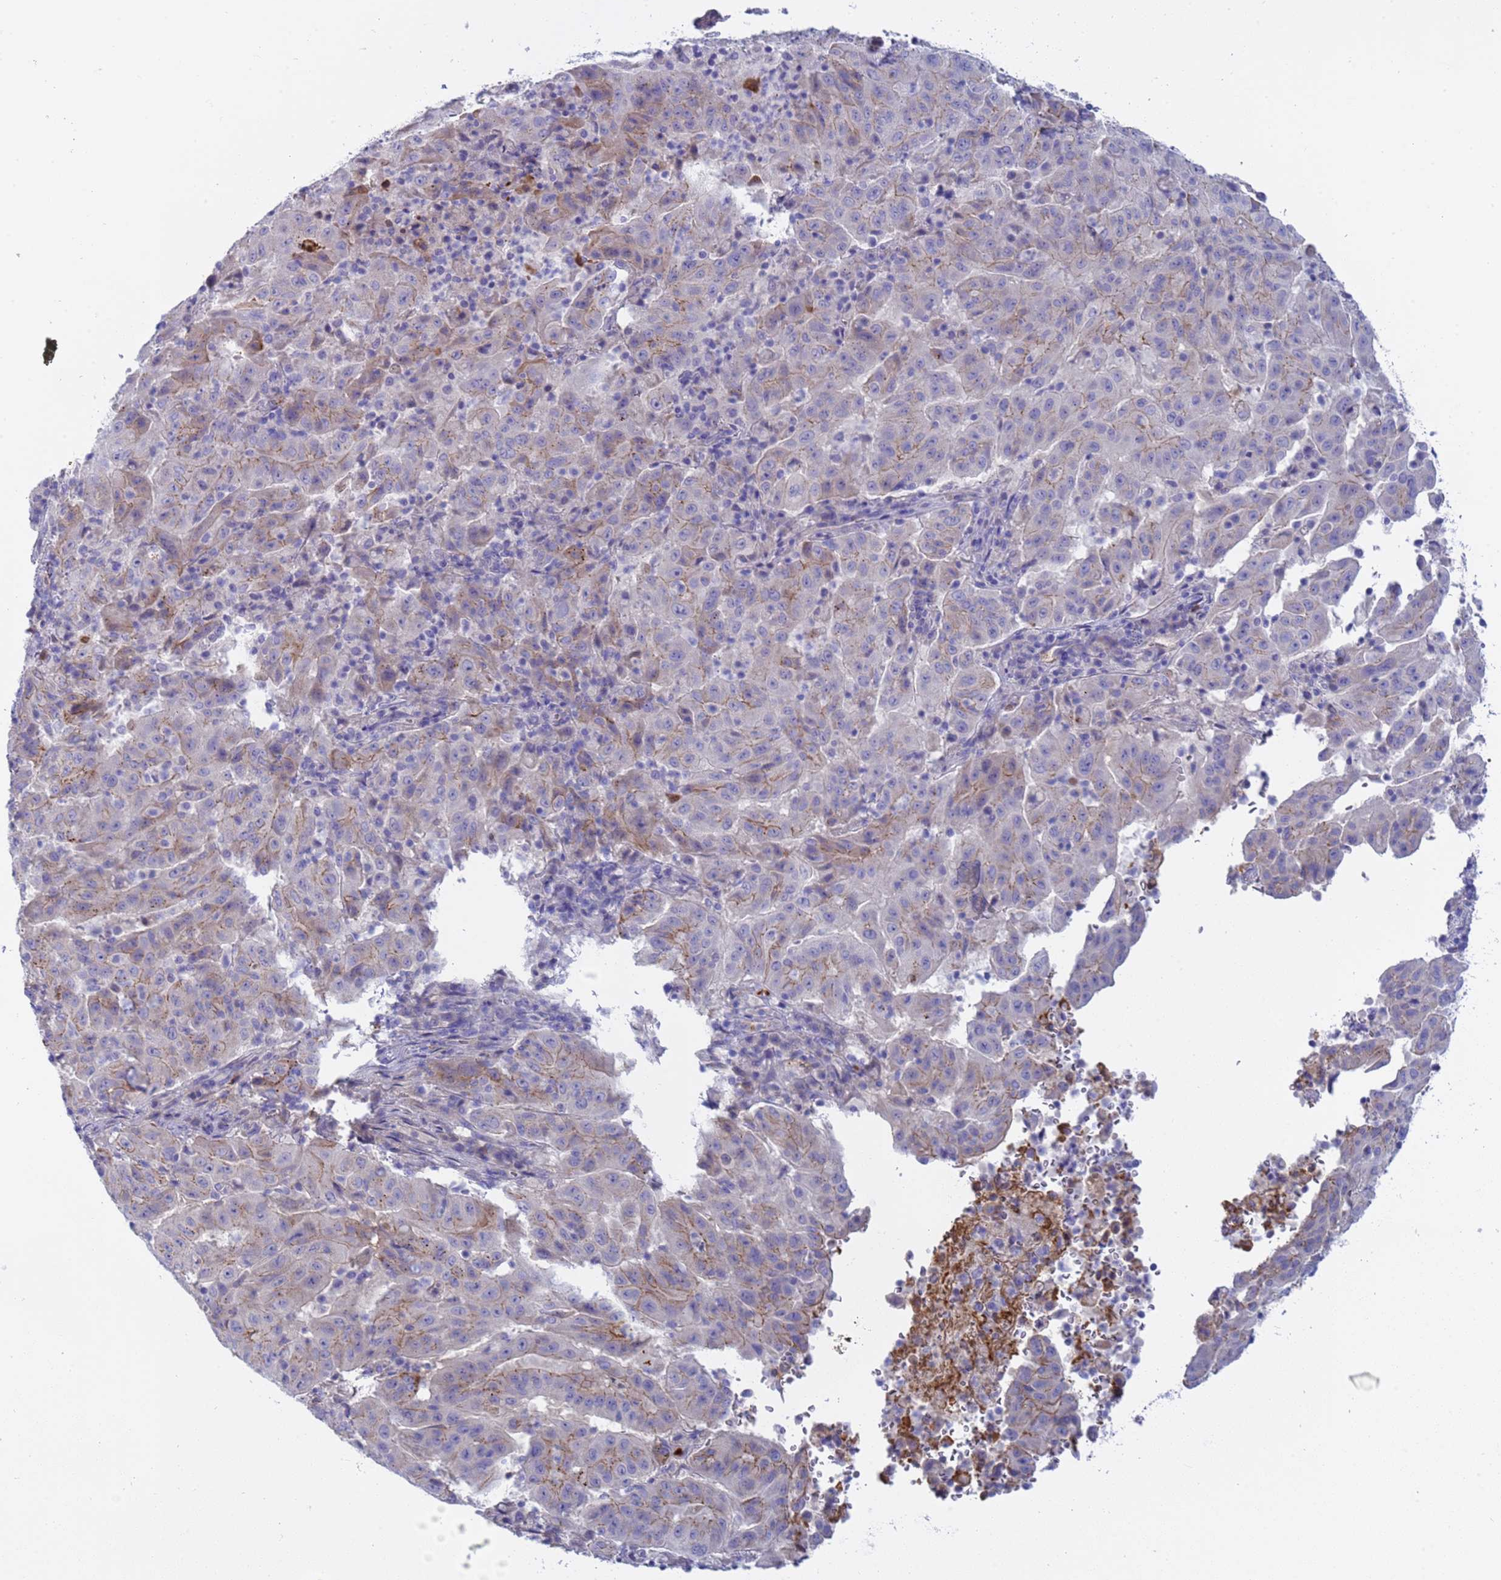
{"staining": {"intensity": "weak", "quantity": "<25%", "location": "cytoplasmic/membranous"}, "tissue": "pancreatic cancer", "cell_type": "Tumor cells", "image_type": "cancer", "snomed": [{"axis": "morphology", "description": "Adenocarcinoma, NOS"}, {"axis": "topography", "description": "Pancreas"}], "caption": "This is a histopathology image of immunohistochemistry (IHC) staining of pancreatic cancer (adenocarcinoma), which shows no expression in tumor cells.", "gene": "C4orf46", "patient": {"sex": "male", "age": 63}}